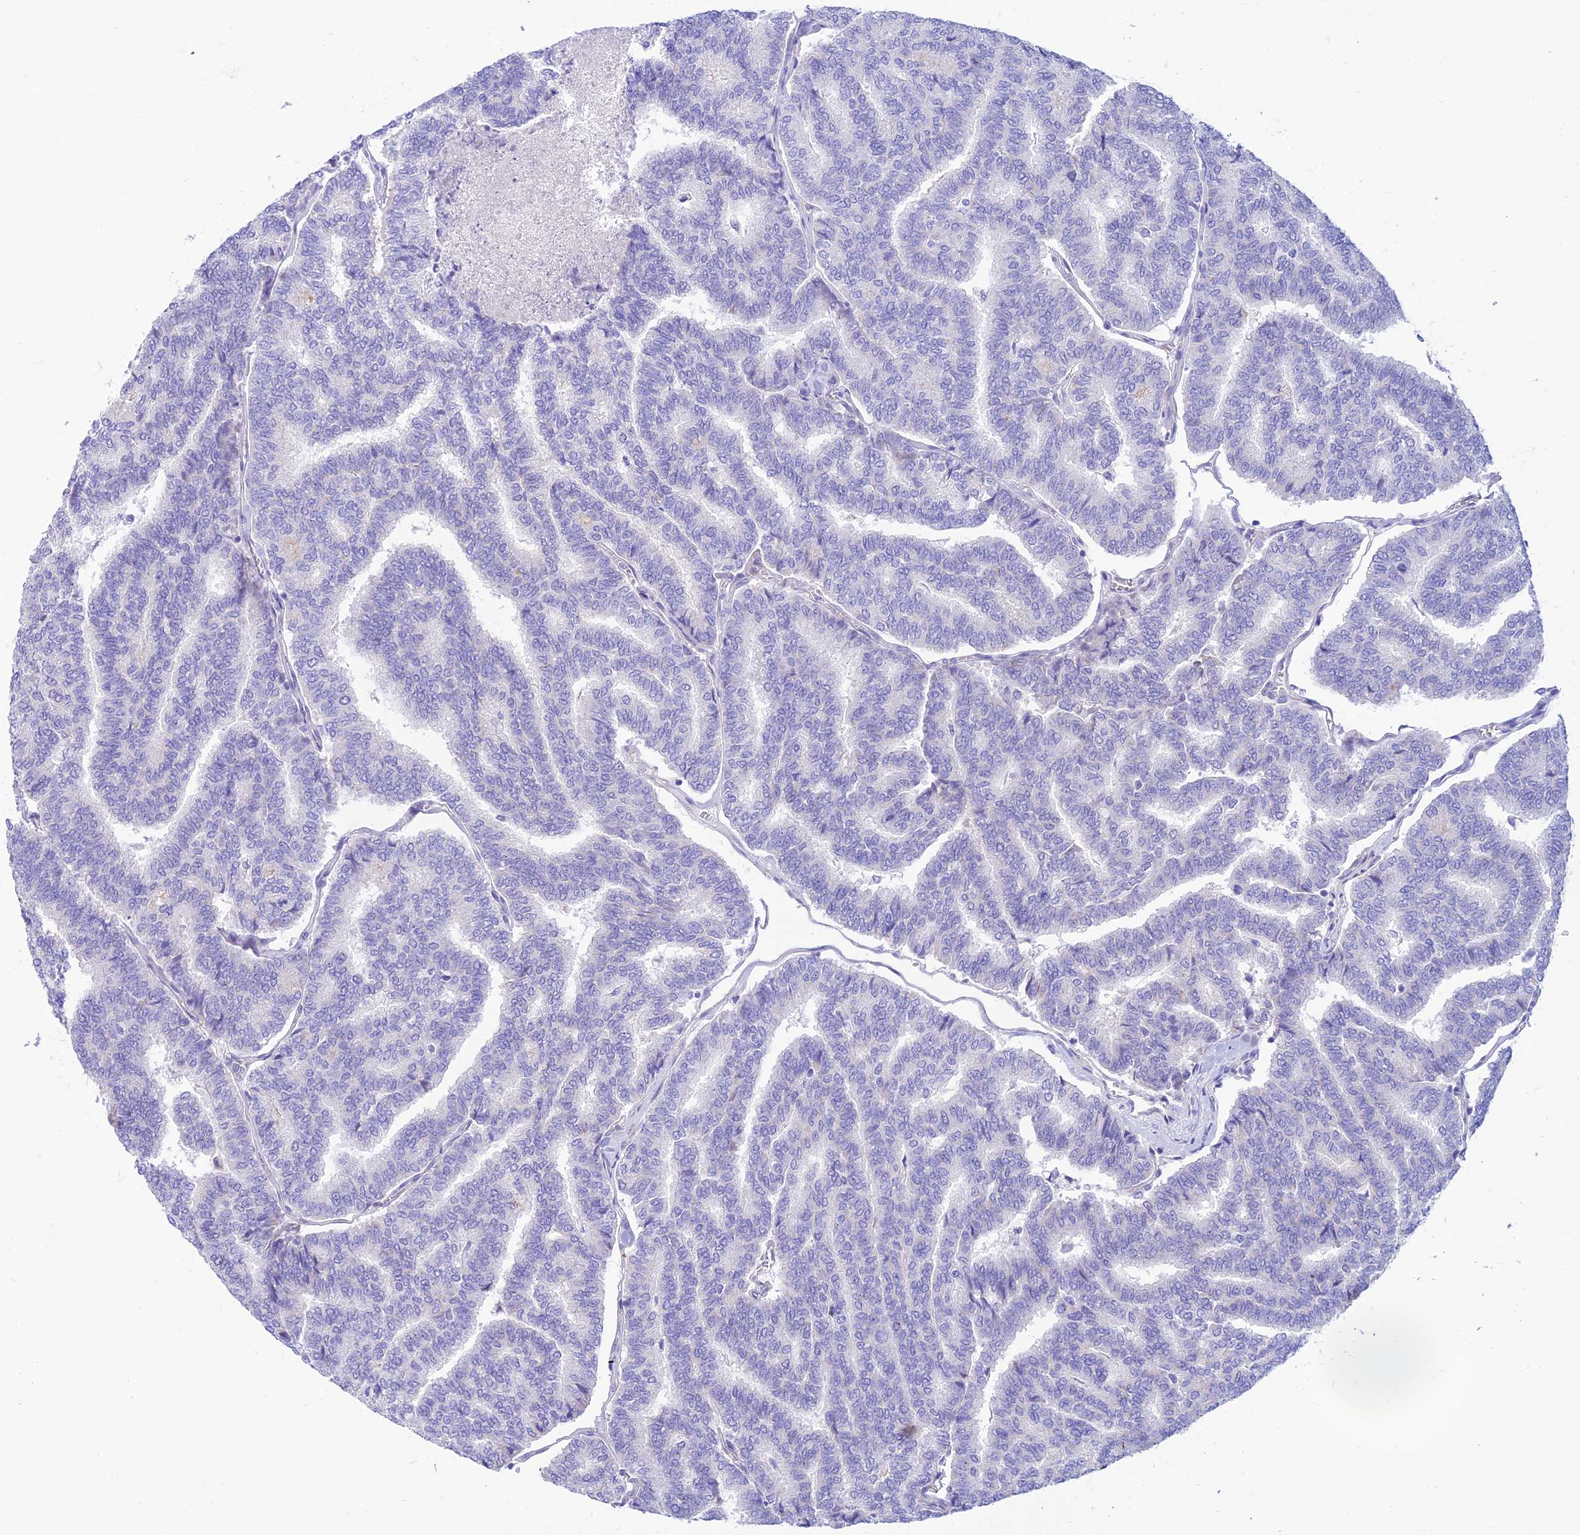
{"staining": {"intensity": "negative", "quantity": "none", "location": "none"}, "tissue": "thyroid cancer", "cell_type": "Tumor cells", "image_type": "cancer", "snomed": [{"axis": "morphology", "description": "Papillary adenocarcinoma, NOS"}, {"axis": "topography", "description": "Thyroid gland"}], "caption": "Immunohistochemical staining of thyroid papillary adenocarcinoma reveals no significant expression in tumor cells.", "gene": "FAM186B", "patient": {"sex": "female", "age": 35}}